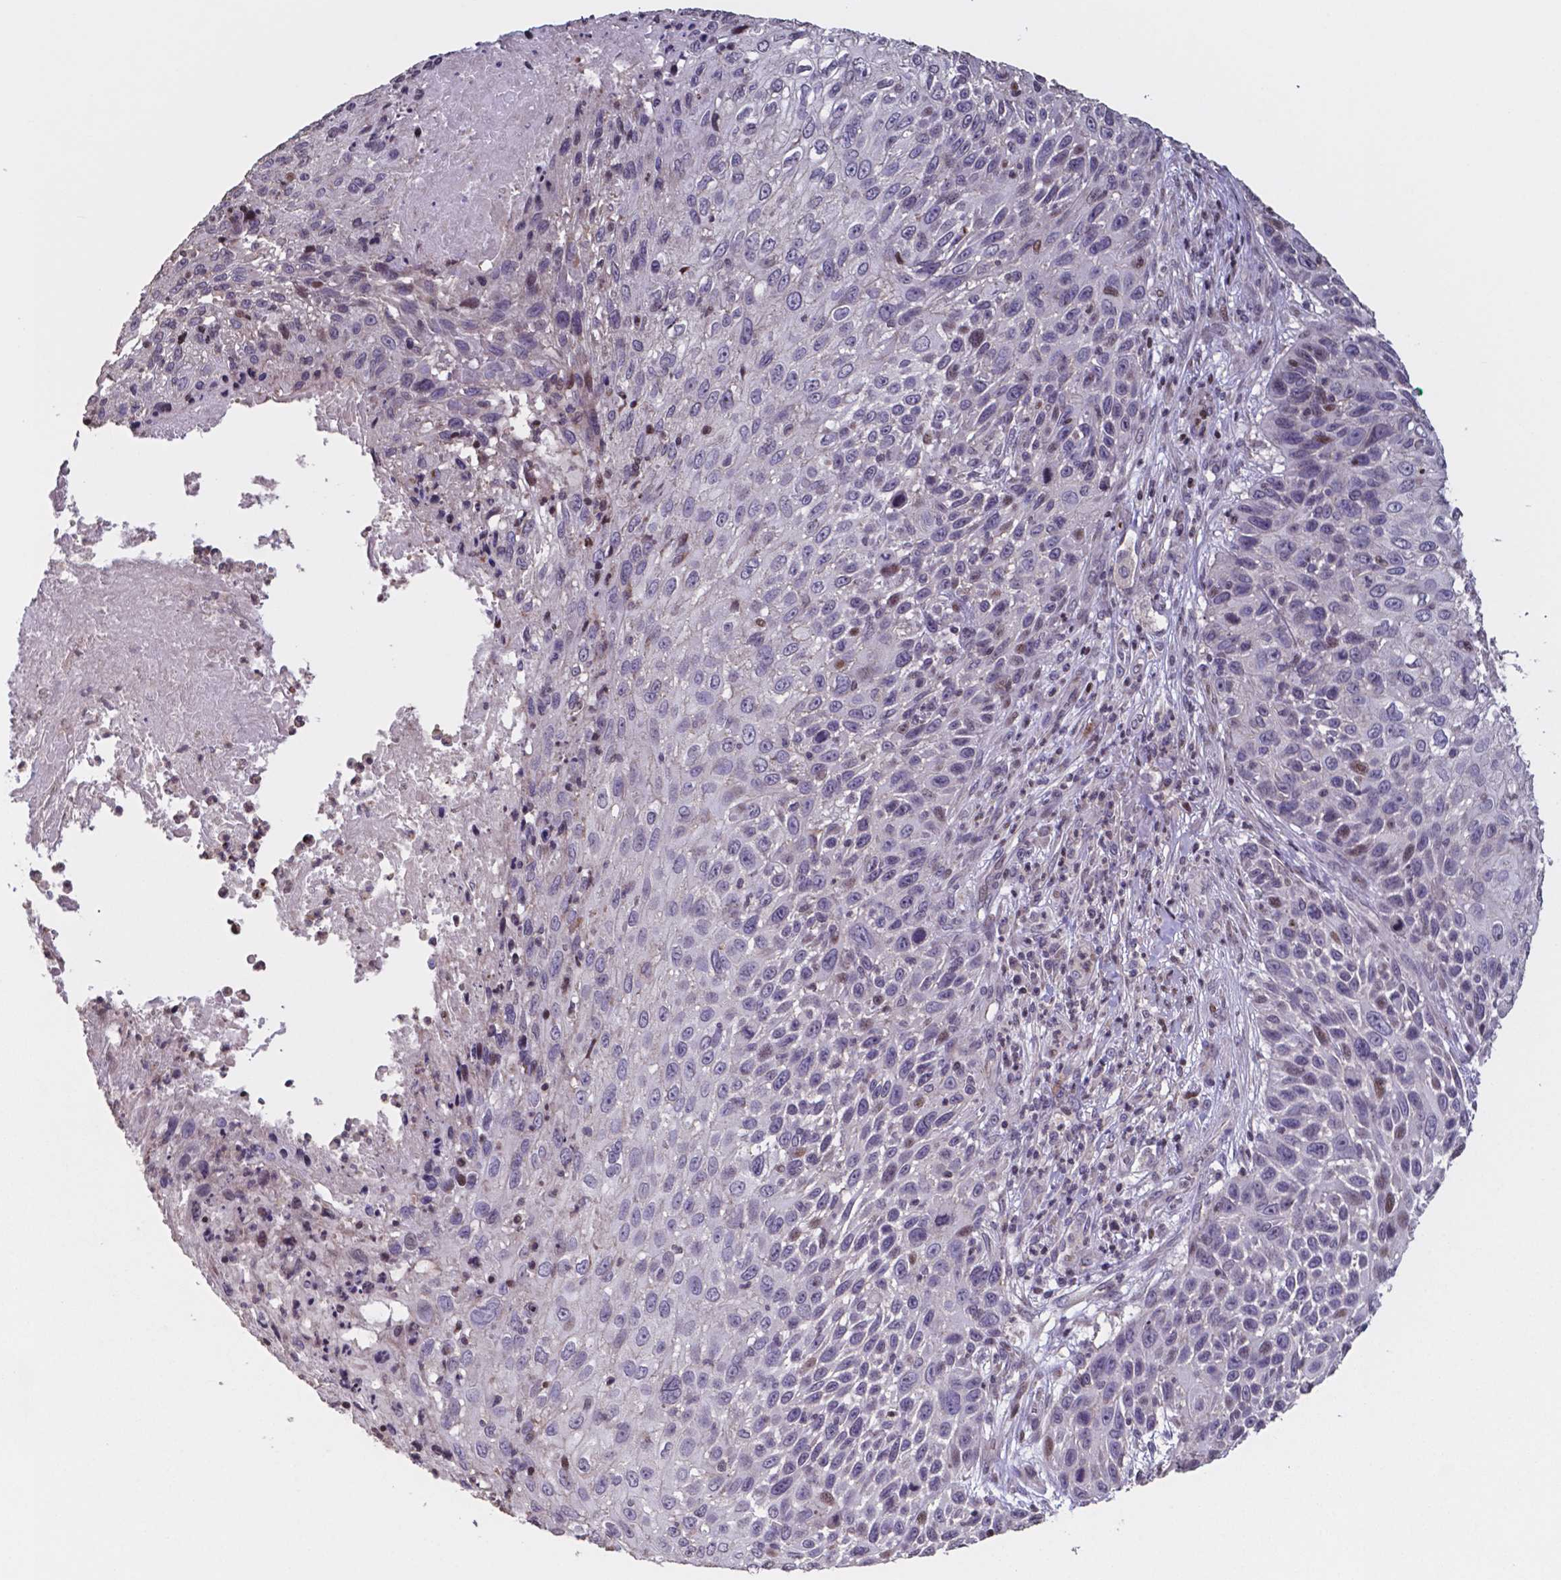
{"staining": {"intensity": "moderate", "quantity": "<25%", "location": "nuclear"}, "tissue": "skin cancer", "cell_type": "Tumor cells", "image_type": "cancer", "snomed": [{"axis": "morphology", "description": "Squamous cell carcinoma, NOS"}, {"axis": "topography", "description": "Skin"}], "caption": "IHC (DAB (3,3'-diaminobenzidine)) staining of squamous cell carcinoma (skin) reveals moderate nuclear protein expression in approximately <25% of tumor cells.", "gene": "MLC1", "patient": {"sex": "male", "age": 92}}